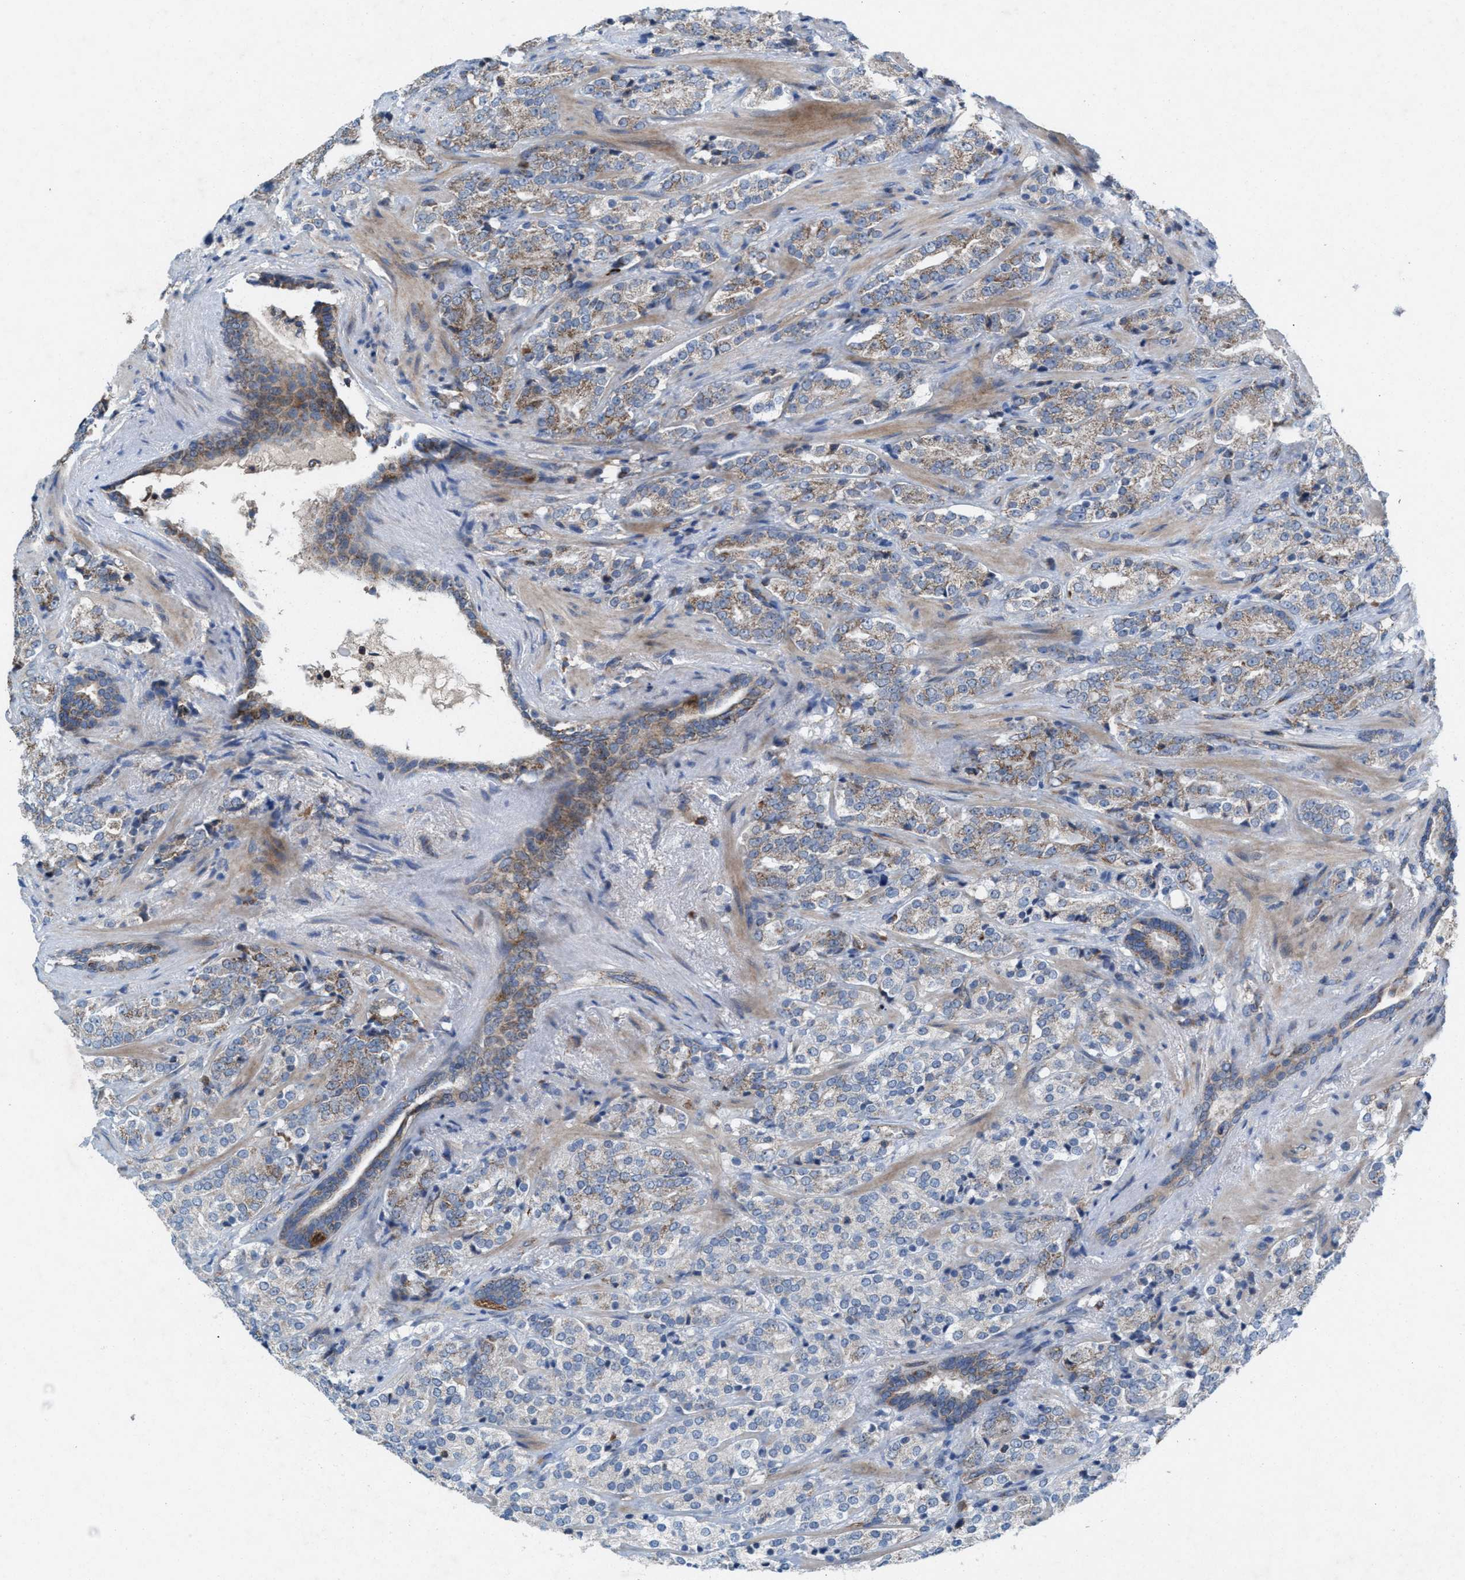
{"staining": {"intensity": "weak", "quantity": "25%-75%", "location": "cytoplasmic/membranous"}, "tissue": "prostate cancer", "cell_type": "Tumor cells", "image_type": "cancer", "snomed": [{"axis": "morphology", "description": "Adenocarcinoma, High grade"}, {"axis": "topography", "description": "Prostate"}], "caption": "Immunohistochemical staining of prostate cancer demonstrates low levels of weak cytoplasmic/membranous protein staining in about 25%-75% of tumor cells.", "gene": "MRM1", "patient": {"sex": "male", "age": 71}}